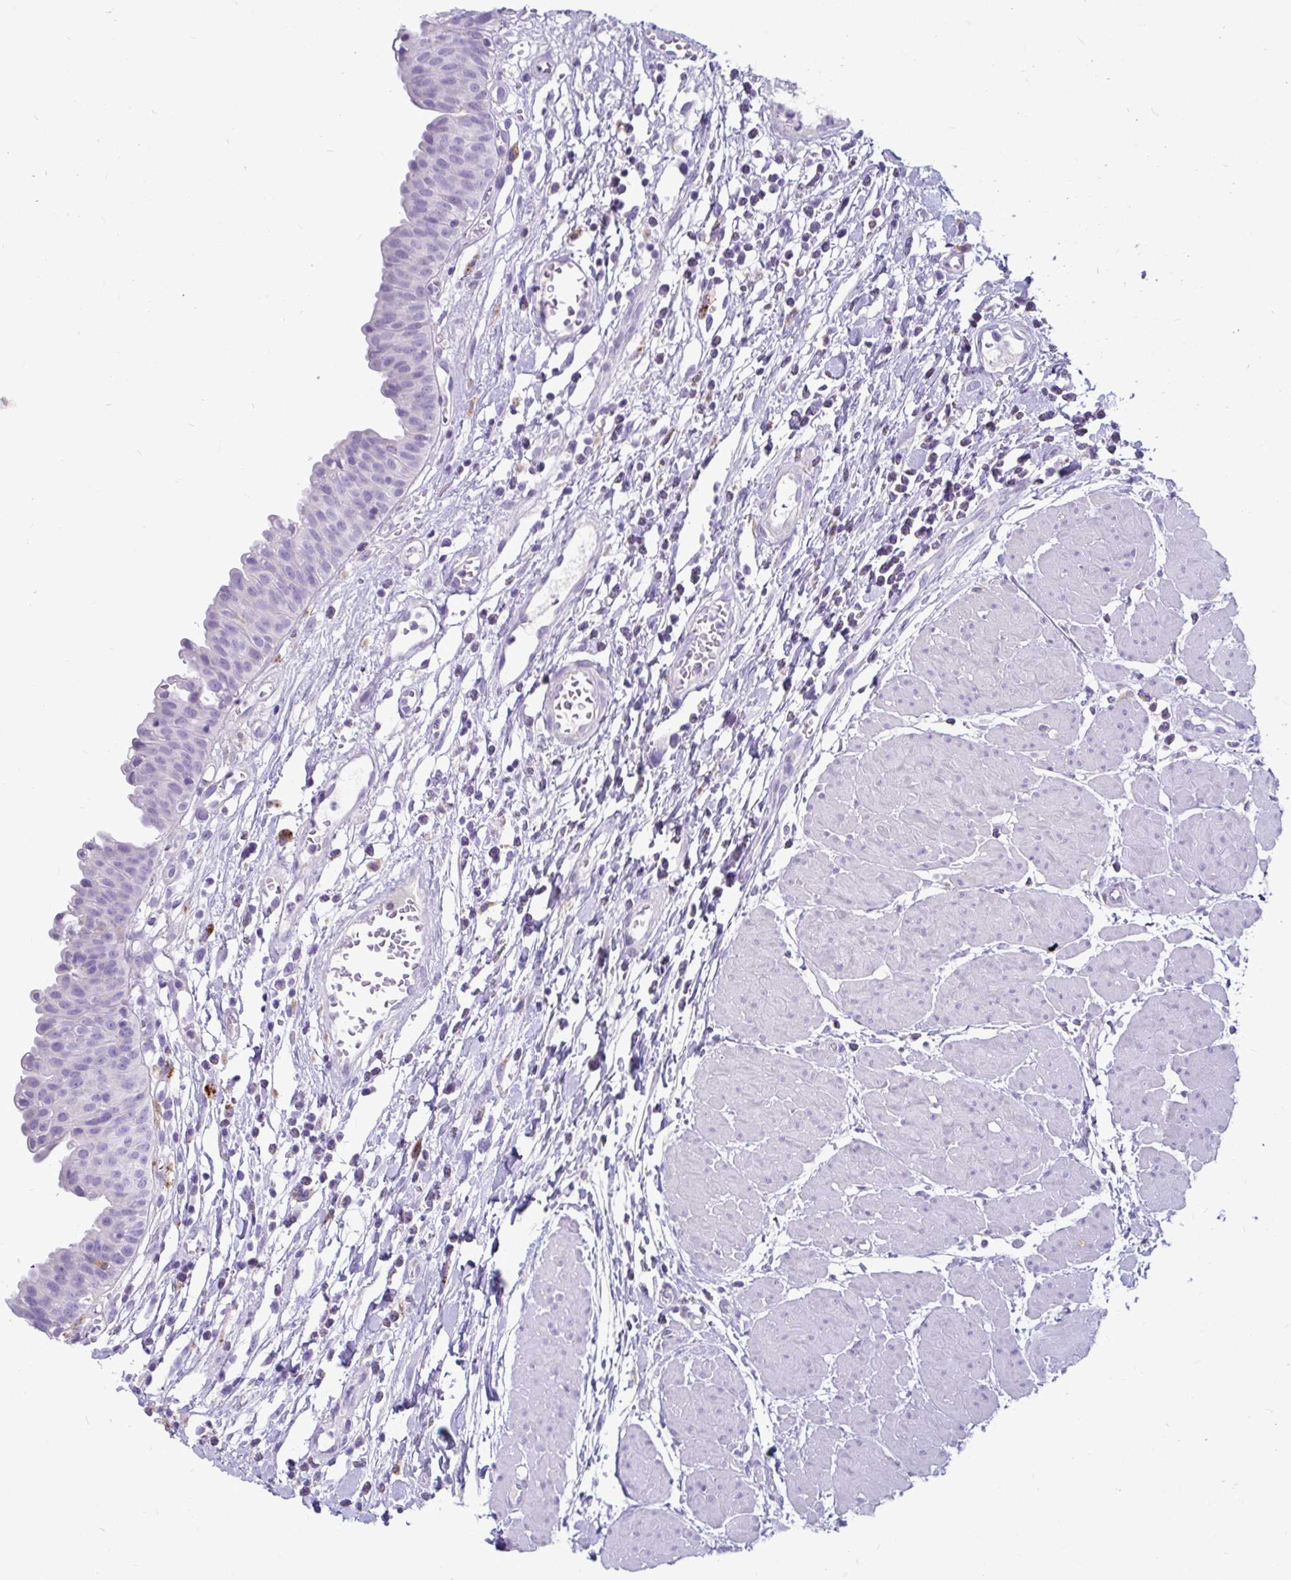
{"staining": {"intensity": "negative", "quantity": "none", "location": "none"}, "tissue": "urinary bladder", "cell_type": "Urothelial cells", "image_type": "normal", "snomed": [{"axis": "morphology", "description": "Normal tissue, NOS"}, {"axis": "topography", "description": "Urinary bladder"}], "caption": "A high-resolution histopathology image shows immunohistochemistry (IHC) staining of normal urinary bladder, which reveals no significant expression in urothelial cells.", "gene": "CTSZ", "patient": {"sex": "male", "age": 64}}